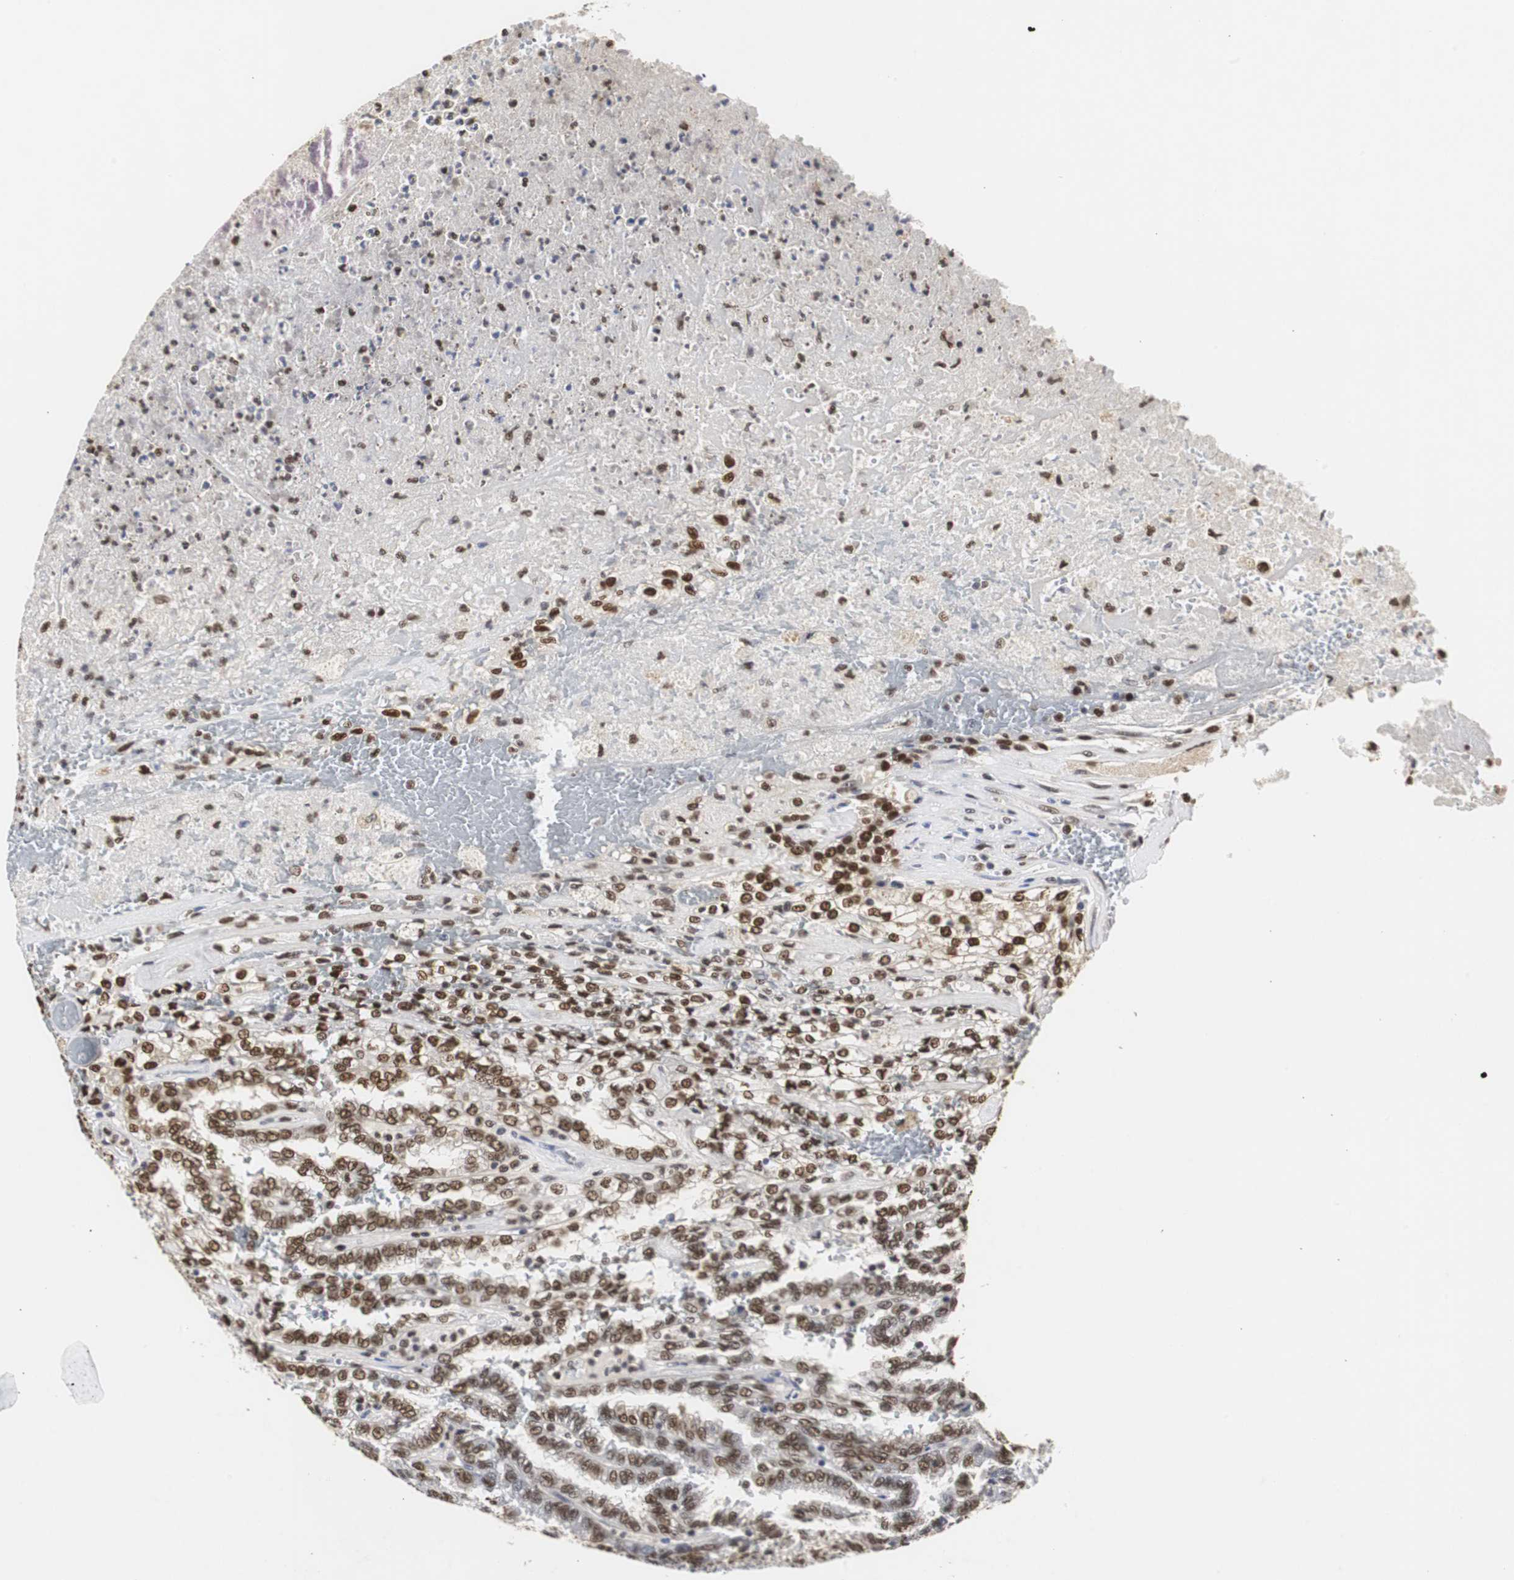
{"staining": {"intensity": "strong", "quantity": "25%-75%", "location": "nuclear"}, "tissue": "renal cancer", "cell_type": "Tumor cells", "image_type": "cancer", "snomed": [{"axis": "morphology", "description": "Inflammation, NOS"}, {"axis": "morphology", "description": "Adenocarcinoma, NOS"}, {"axis": "topography", "description": "Kidney"}], "caption": "DAB immunohistochemical staining of human renal cancer shows strong nuclear protein expression in about 25%-75% of tumor cells. Using DAB (3,3'-diaminobenzidine) (brown) and hematoxylin (blue) stains, captured at high magnification using brightfield microscopy.", "gene": "ZFC3H1", "patient": {"sex": "male", "age": 68}}